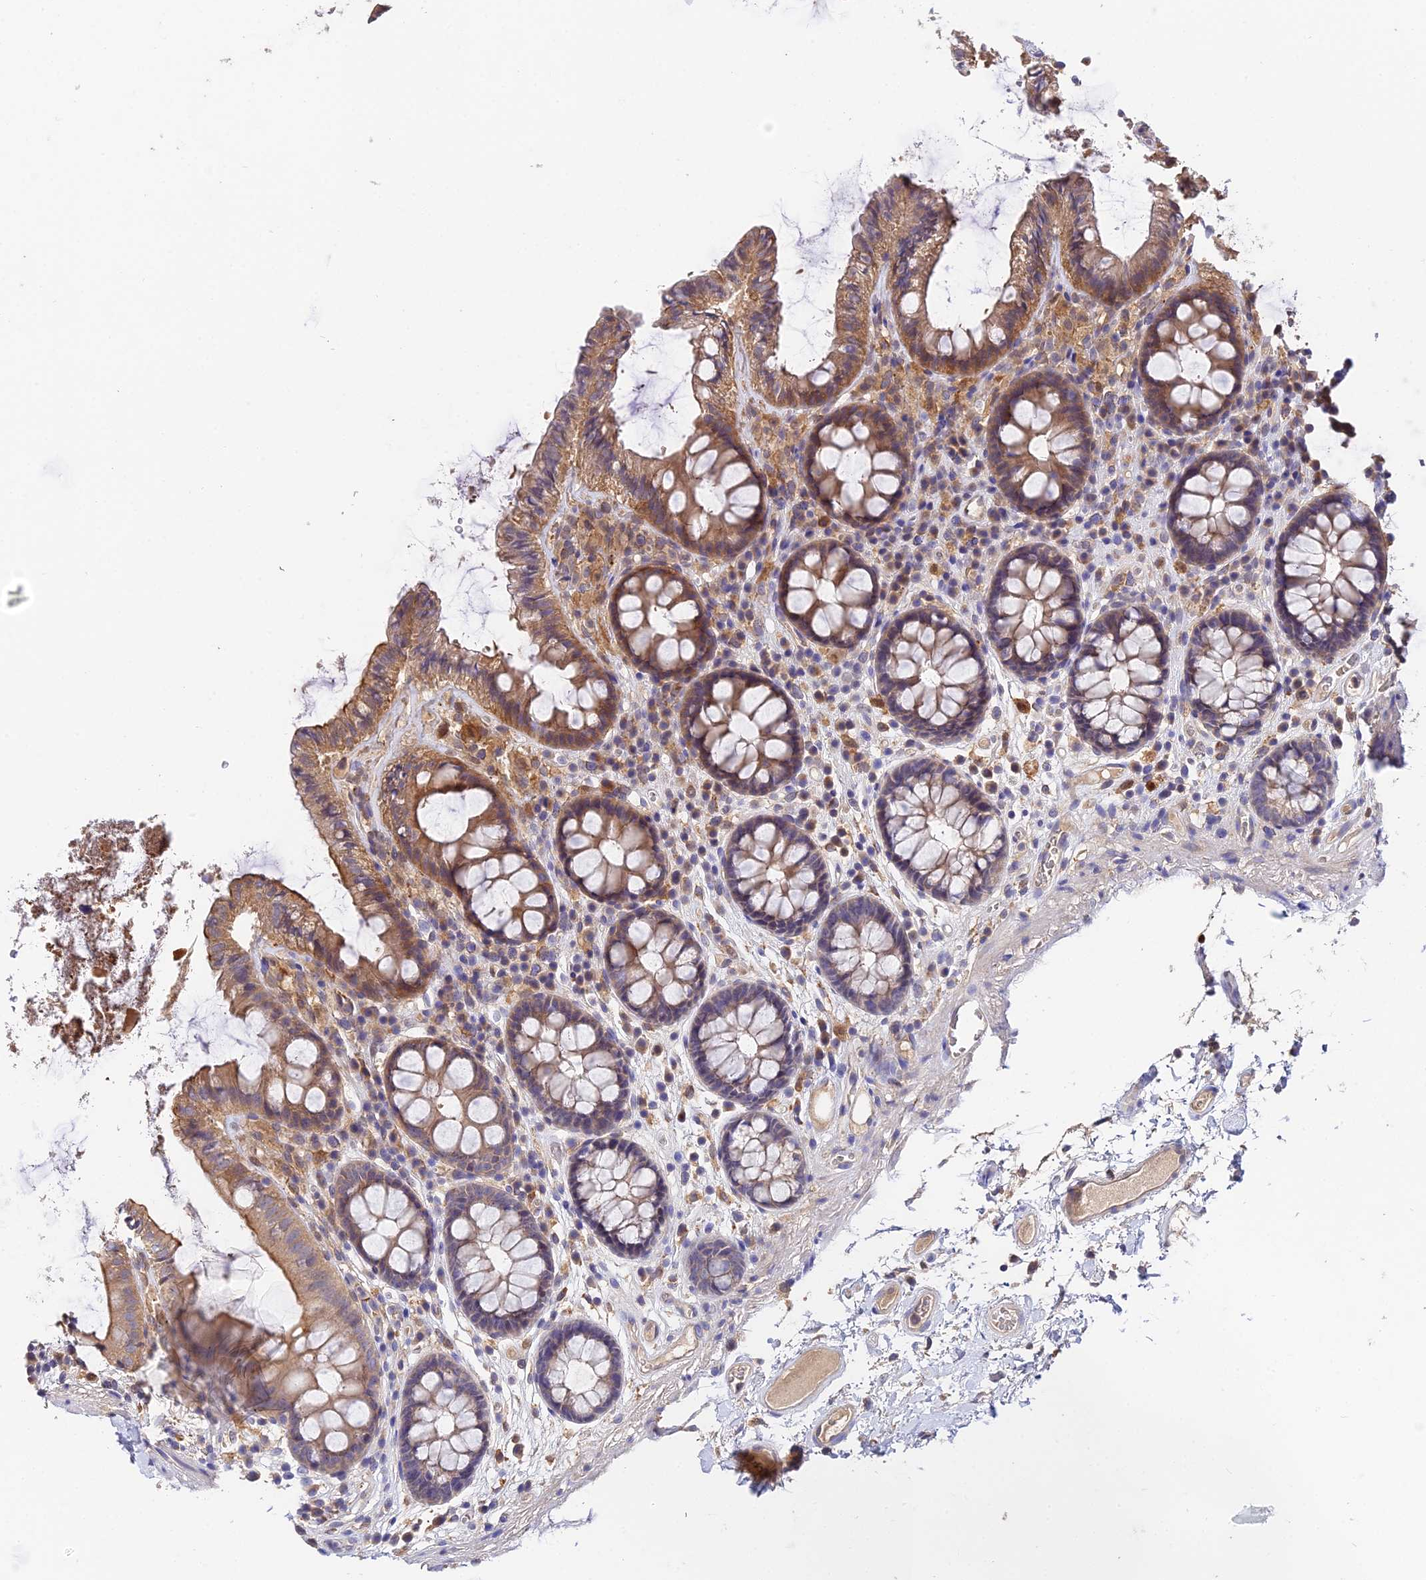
{"staining": {"intensity": "weak", "quantity": ">75%", "location": "cytoplasmic/membranous"}, "tissue": "colon", "cell_type": "Endothelial cells", "image_type": "normal", "snomed": [{"axis": "morphology", "description": "Normal tissue, NOS"}, {"axis": "topography", "description": "Colon"}], "caption": "High-power microscopy captured an immunohistochemistry image of benign colon, revealing weak cytoplasmic/membranous staining in about >75% of endothelial cells.", "gene": "ZBED8", "patient": {"sex": "male", "age": 84}}